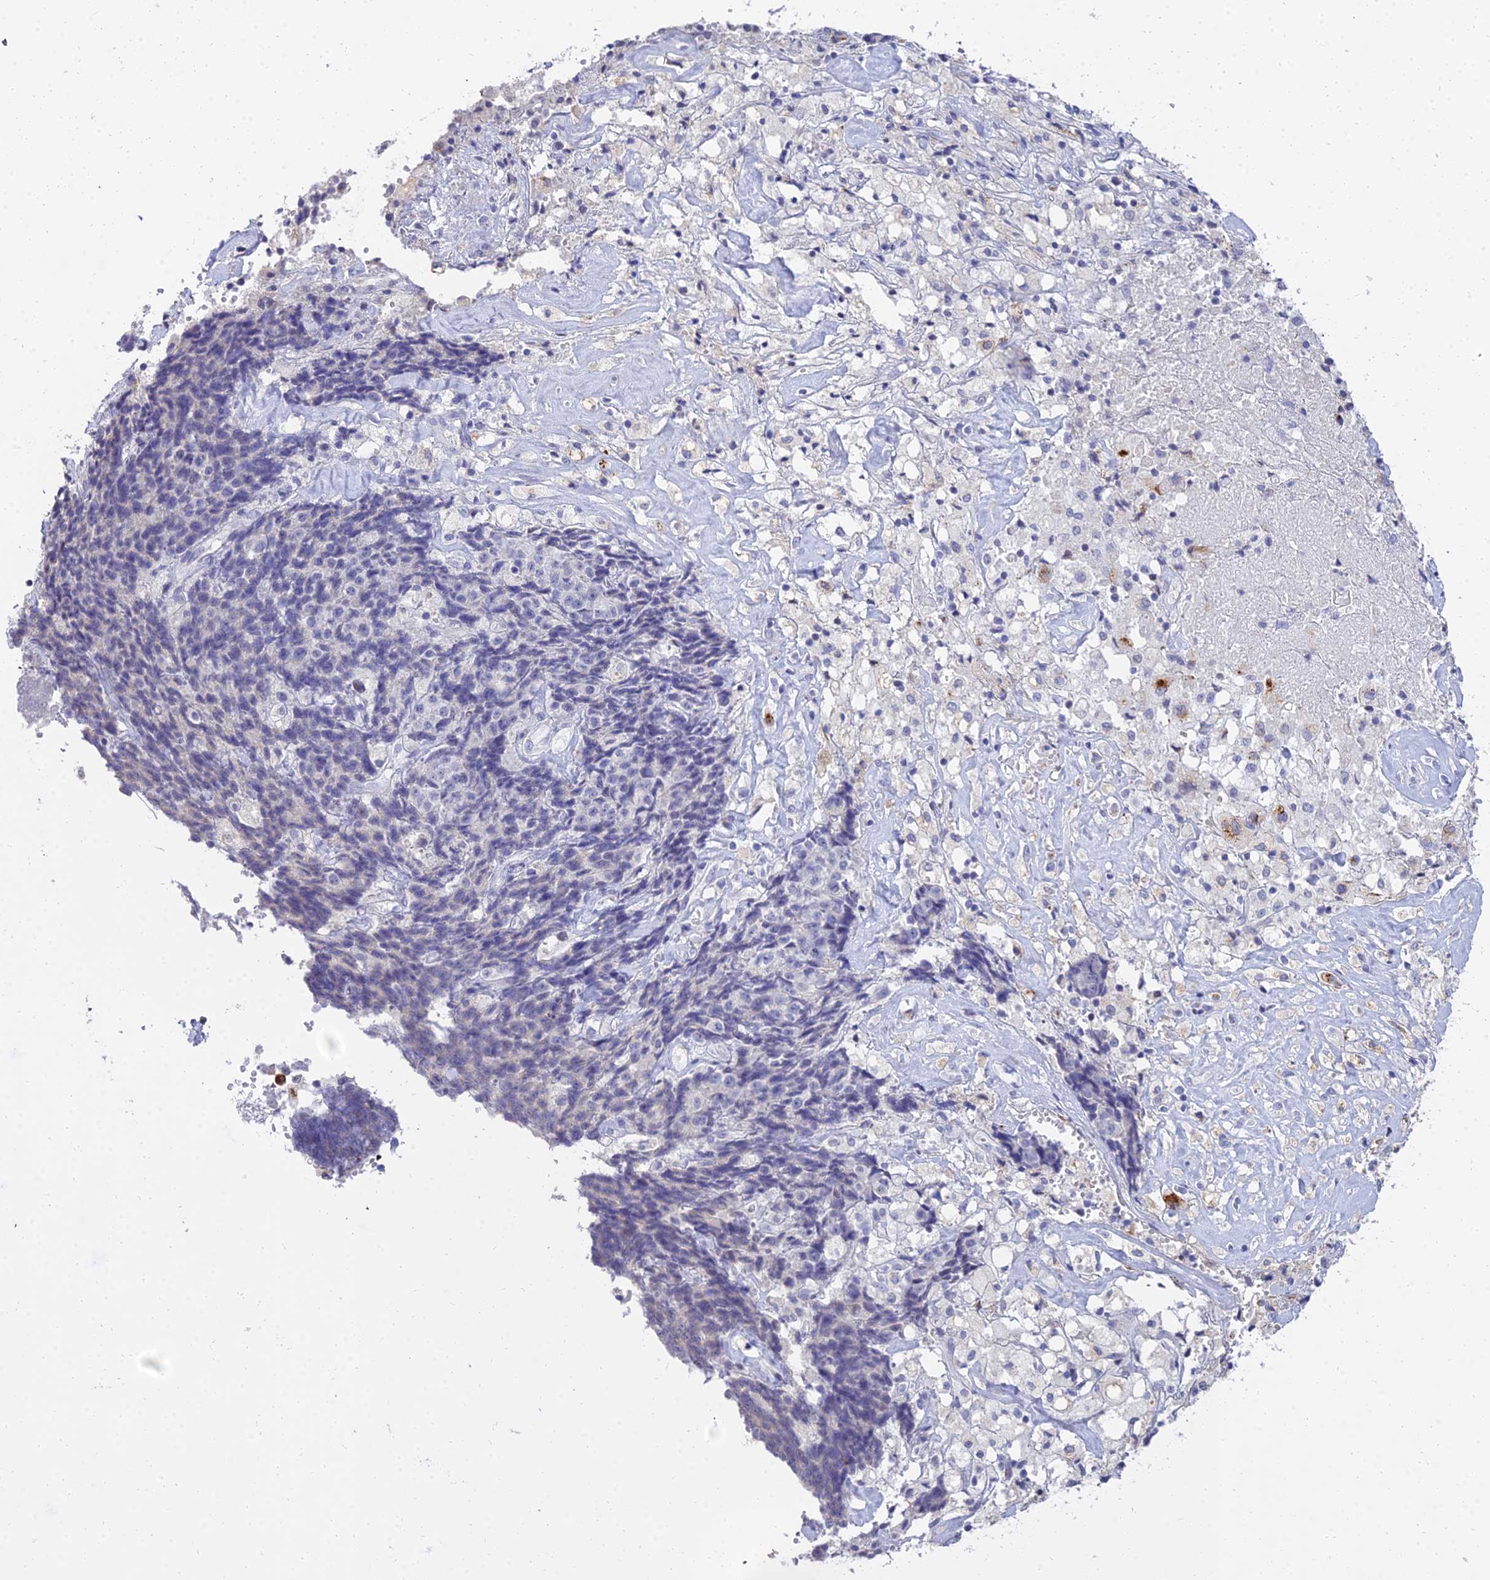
{"staining": {"intensity": "negative", "quantity": "none", "location": "none"}, "tissue": "ovarian cancer", "cell_type": "Tumor cells", "image_type": "cancer", "snomed": [{"axis": "morphology", "description": "Carcinoma, endometroid"}, {"axis": "topography", "description": "Ovary"}], "caption": "Immunohistochemistry micrograph of neoplastic tissue: human ovarian cancer (endometroid carcinoma) stained with DAB exhibits no significant protein staining in tumor cells.", "gene": "VWC2L", "patient": {"sex": "female", "age": 42}}